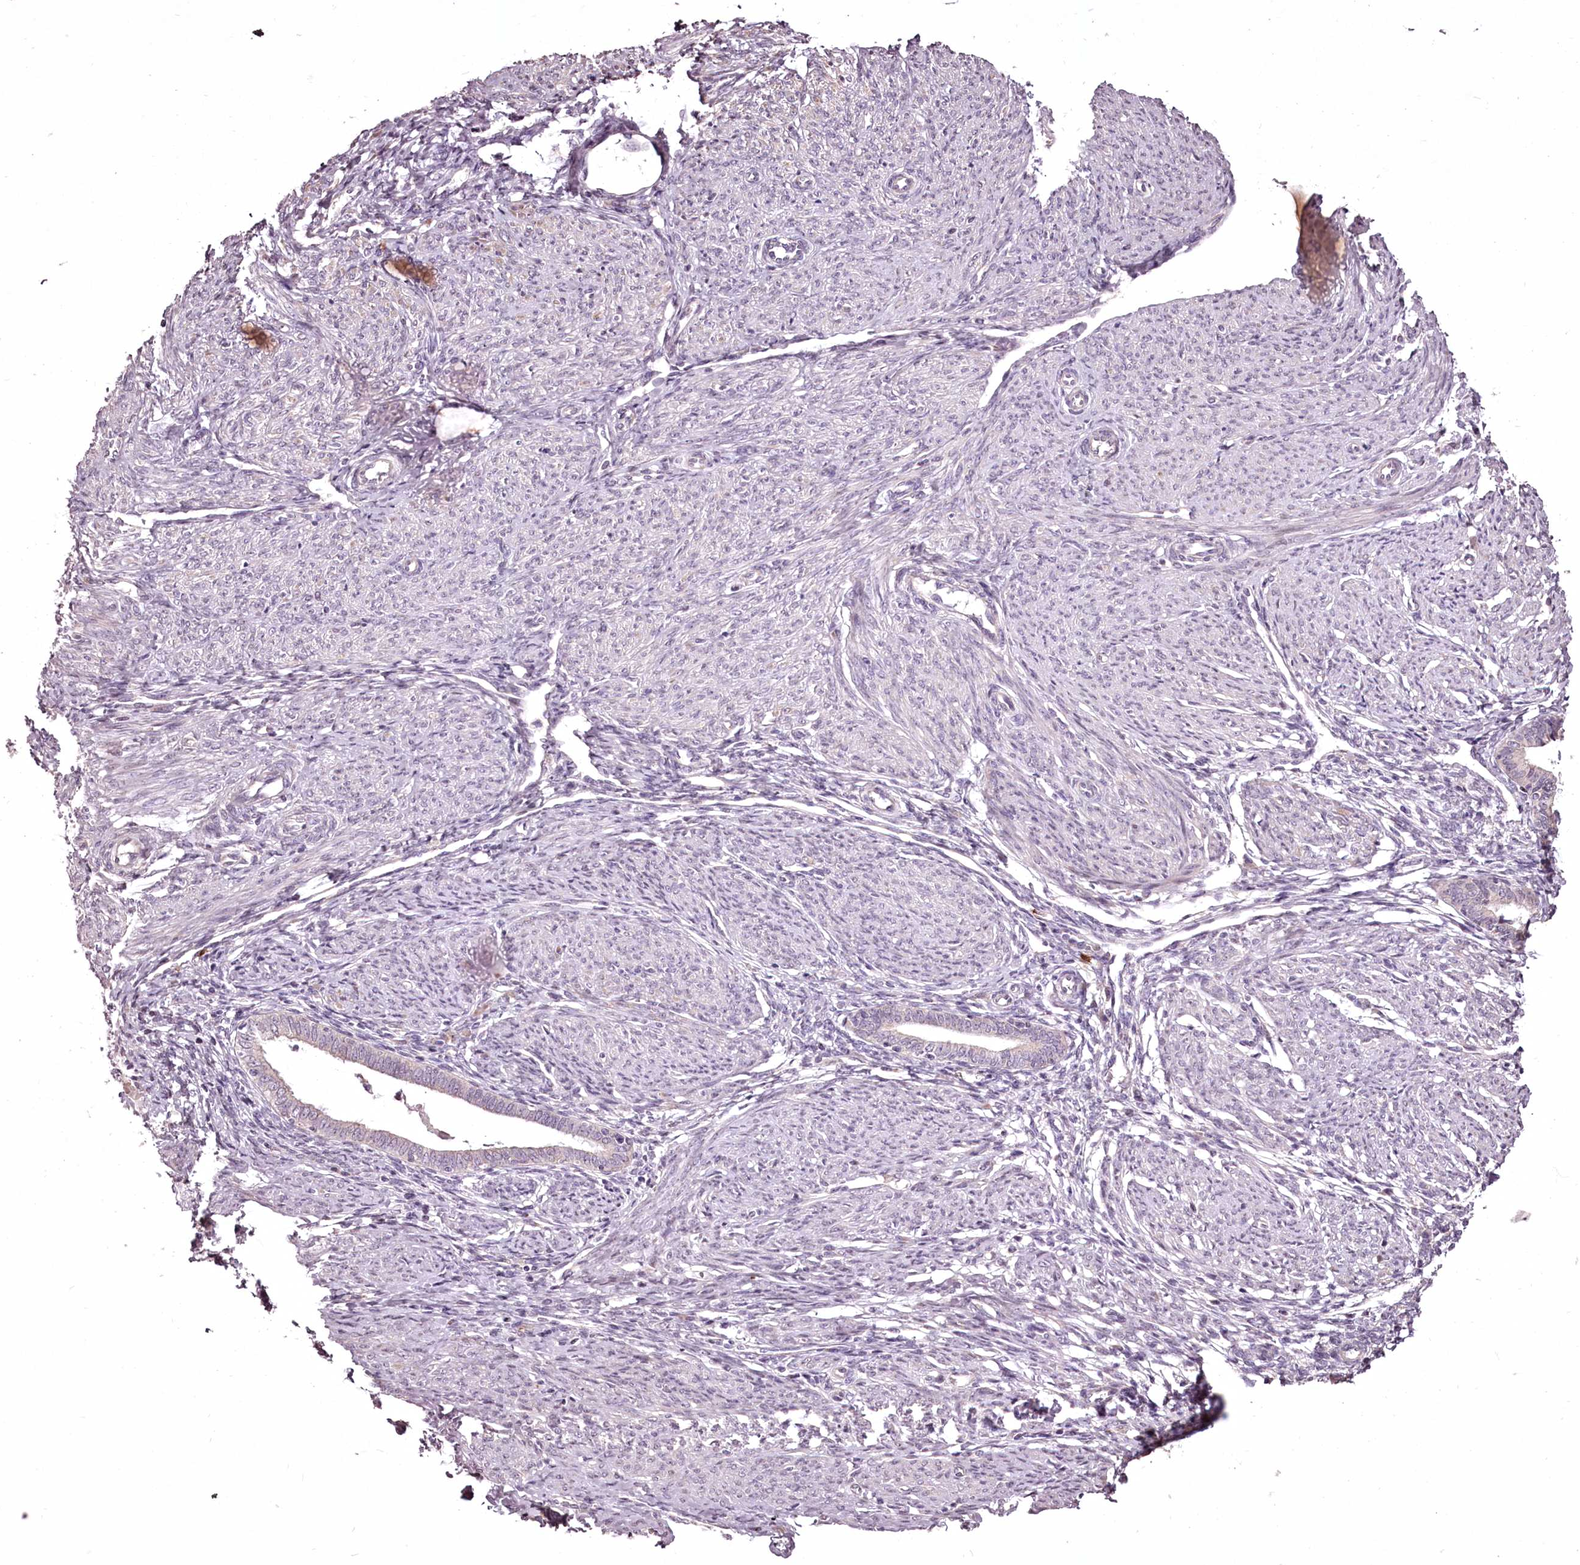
{"staining": {"intensity": "negative", "quantity": "none", "location": "none"}, "tissue": "endometrium", "cell_type": "Cells in endometrial stroma", "image_type": "normal", "snomed": [{"axis": "morphology", "description": "Normal tissue, NOS"}, {"axis": "topography", "description": "Endometrium"}], "caption": "The photomicrograph demonstrates no staining of cells in endometrial stroma in benign endometrium. (DAB (3,3'-diaminobenzidine) immunohistochemistry, high magnification).", "gene": "ADRA1D", "patient": {"sex": "female", "age": 72}}